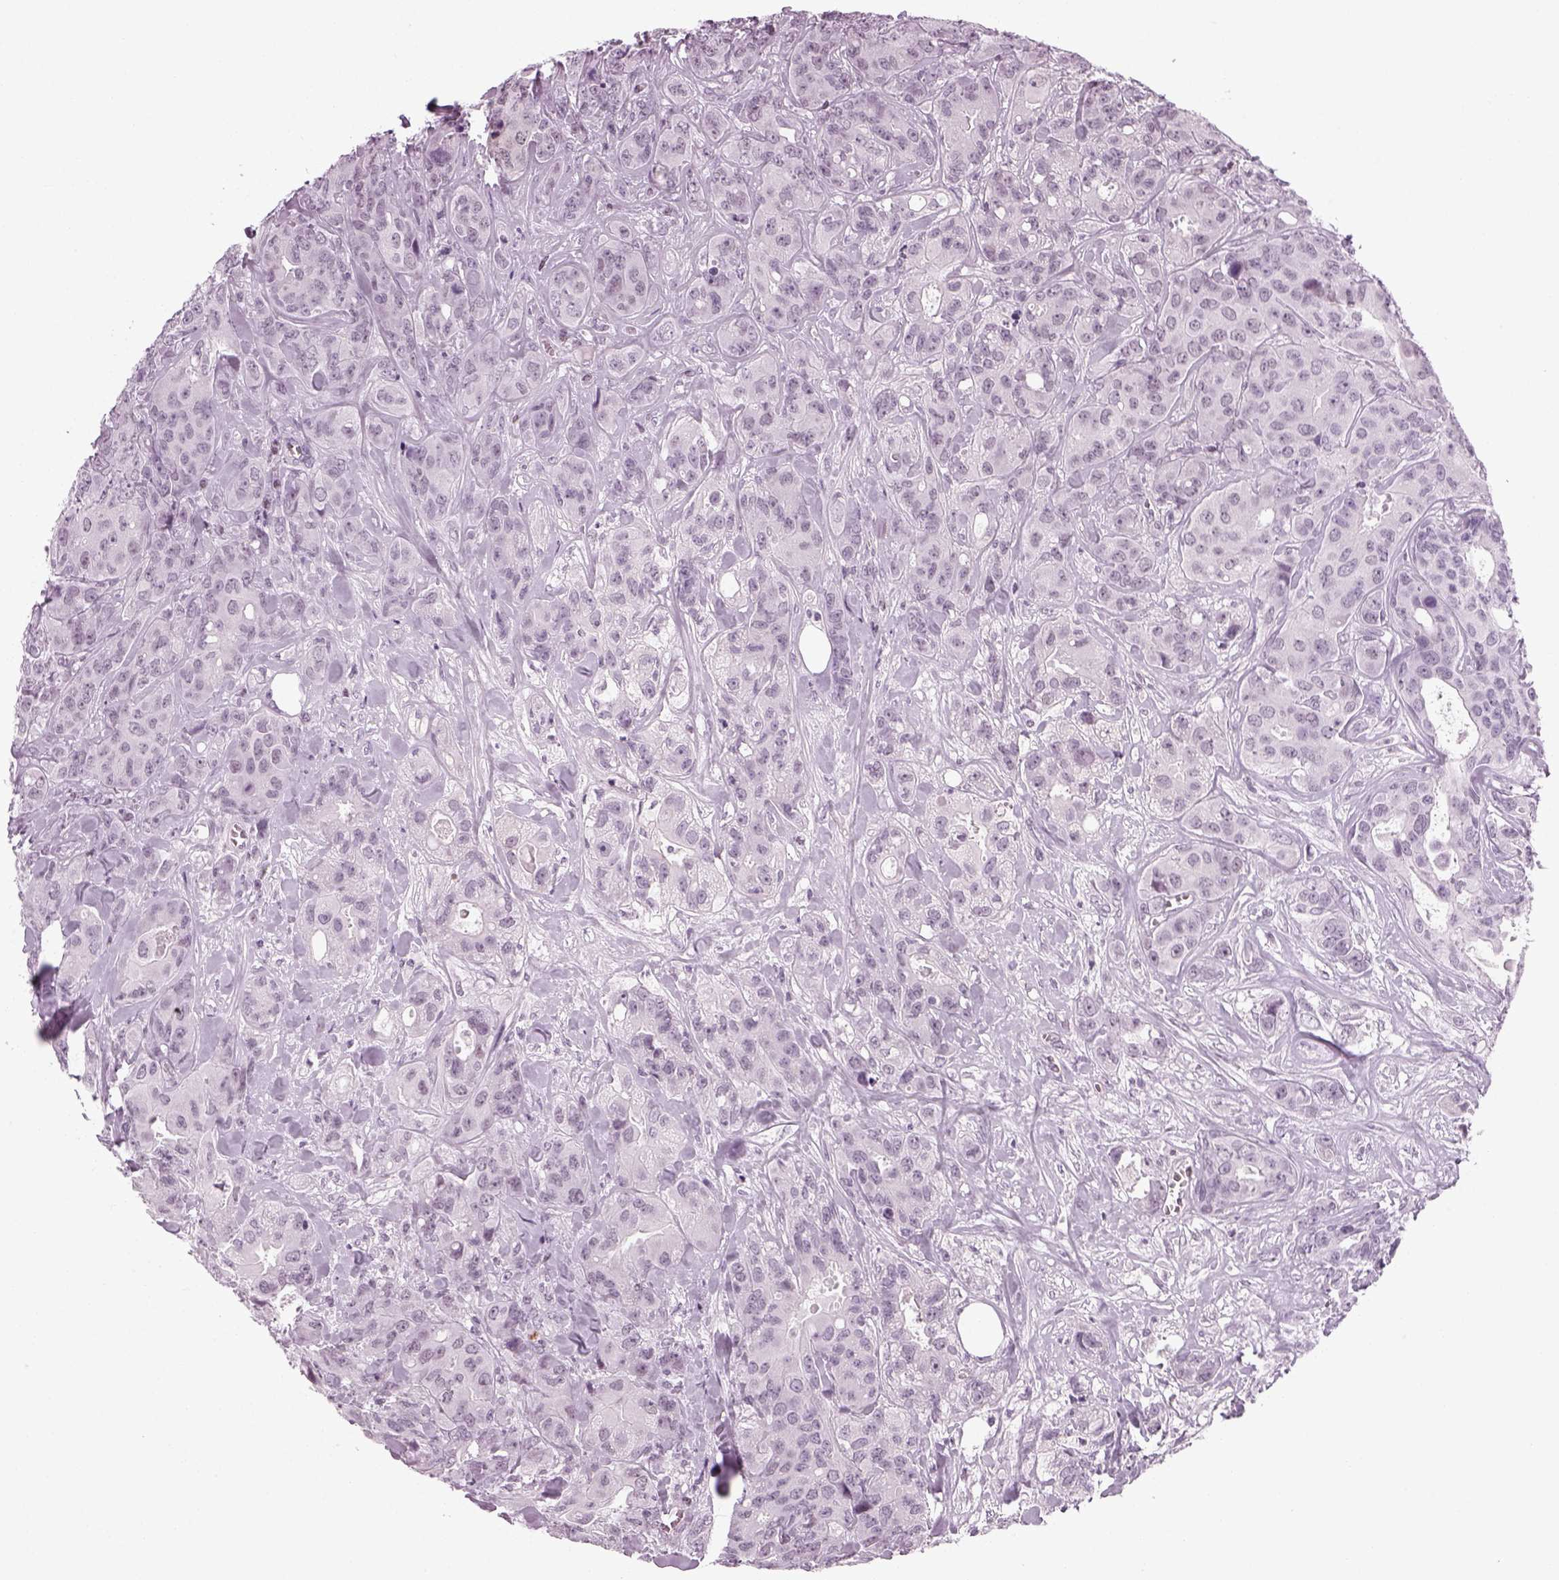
{"staining": {"intensity": "negative", "quantity": "none", "location": "none"}, "tissue": "breast cancer", "cell_type": "Tumor cells", "image_type": "cancer", "snomed": [{"axis": "morphology", "description": "Duct carcinoma"}, {"axis": "topography", "description": "Breast"}], "caption": "High power microscopy micrograph of an IHC image of breast cancer, revealing no significant expression in tumor cells.", "gene": "KCNG2", "patient": {"sex": "female", "age": 43}}